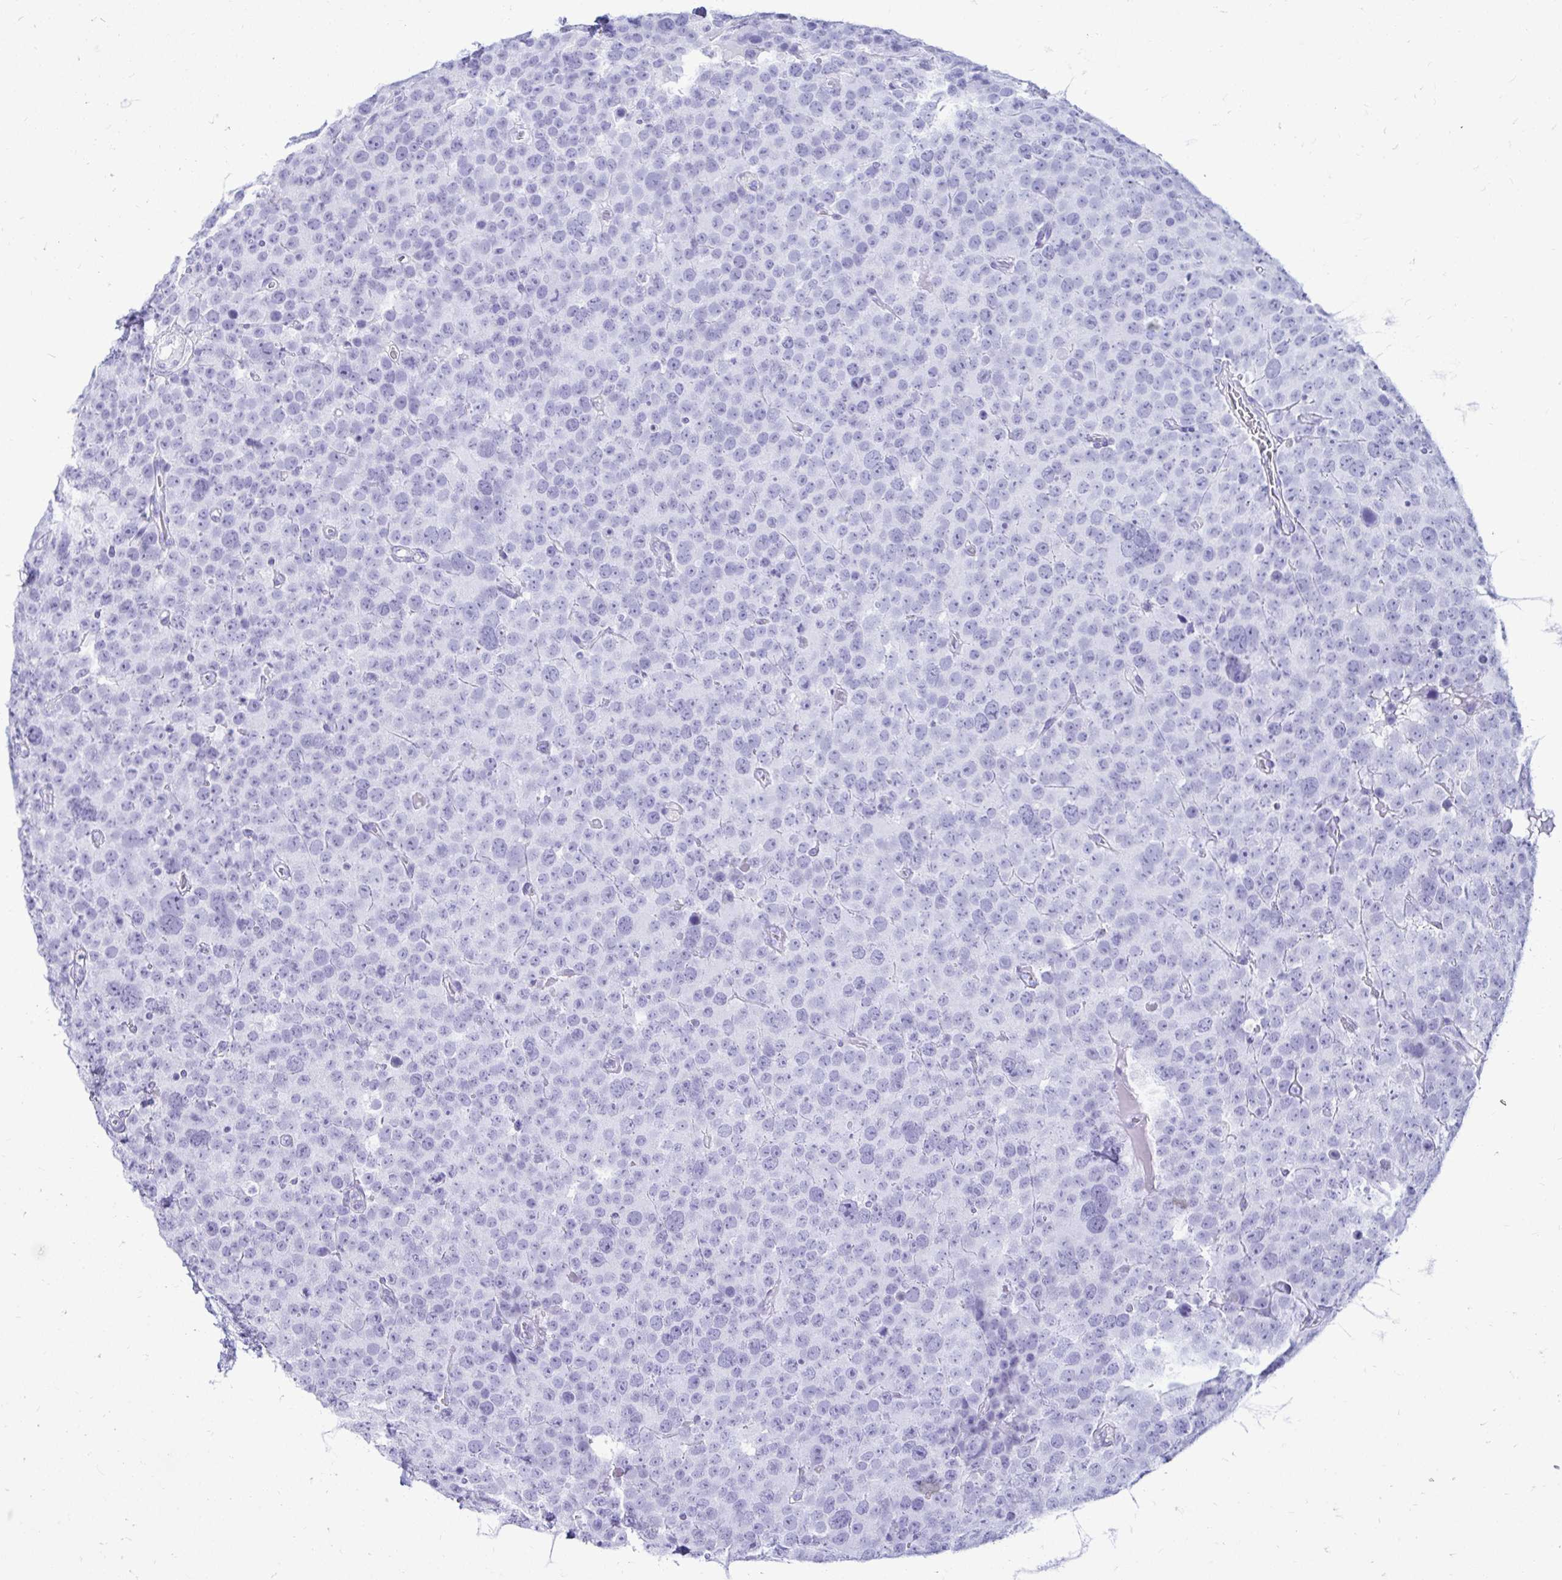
{"staining": {"intensity": "negative", "quantity": "none", "location": "none"}, "tissue": "testis cancer", "cell_type": "Tumor cells", "image_type": "cancer", "snomed": [{"axis": "morphology", "description": "Seminoma, NOS"}, {"axis": "topography", "description": "Testis"}], "caption": "Seminoma (testis) was stained to show a protein in brown. There is no significant positivity in tumor cells.", "gene": "OR10R2", "patient": {"sex": "male", "age": 71}}